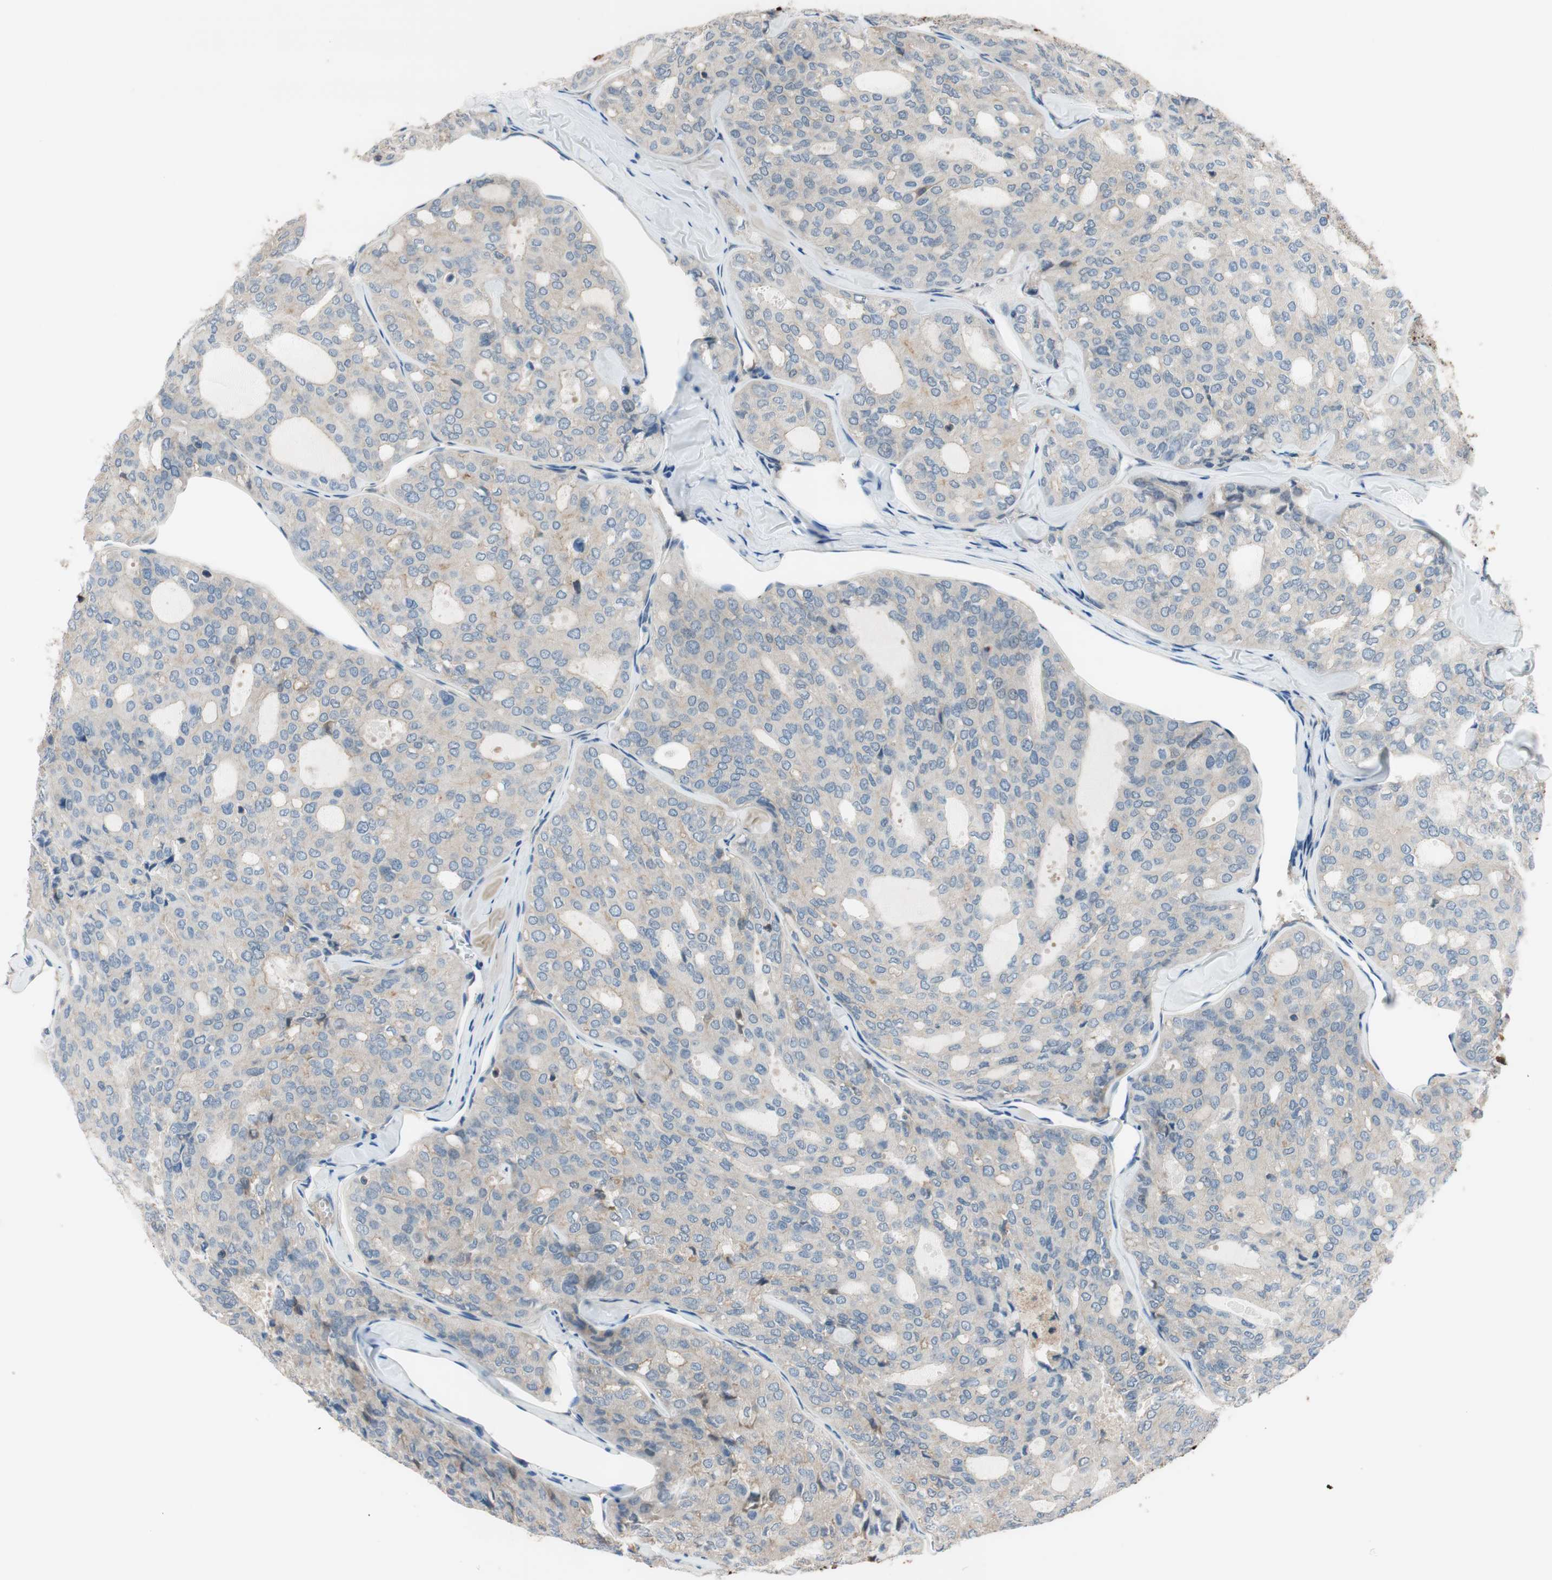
{"staining": {"intensity": "negative", "quantity": "none", "location": "none"}, "tissue": "thyroid cancer", "cell_type": "Tumor cells", "image_type": "cancer", "snomed": [{"axis": "morphology", "description": "Follicular adenoma carcinoma, NOS"}, {"axis": "topography", "description": "Thyroid gland"}], "caption": "Immunohistochemistry (IHC) of human thyroid cancer (follicular adenoma carcinoma) exhibits no staining in tumor cells.", "gene": "CALML3", "patient": {"sex": "male", "age": 75}}